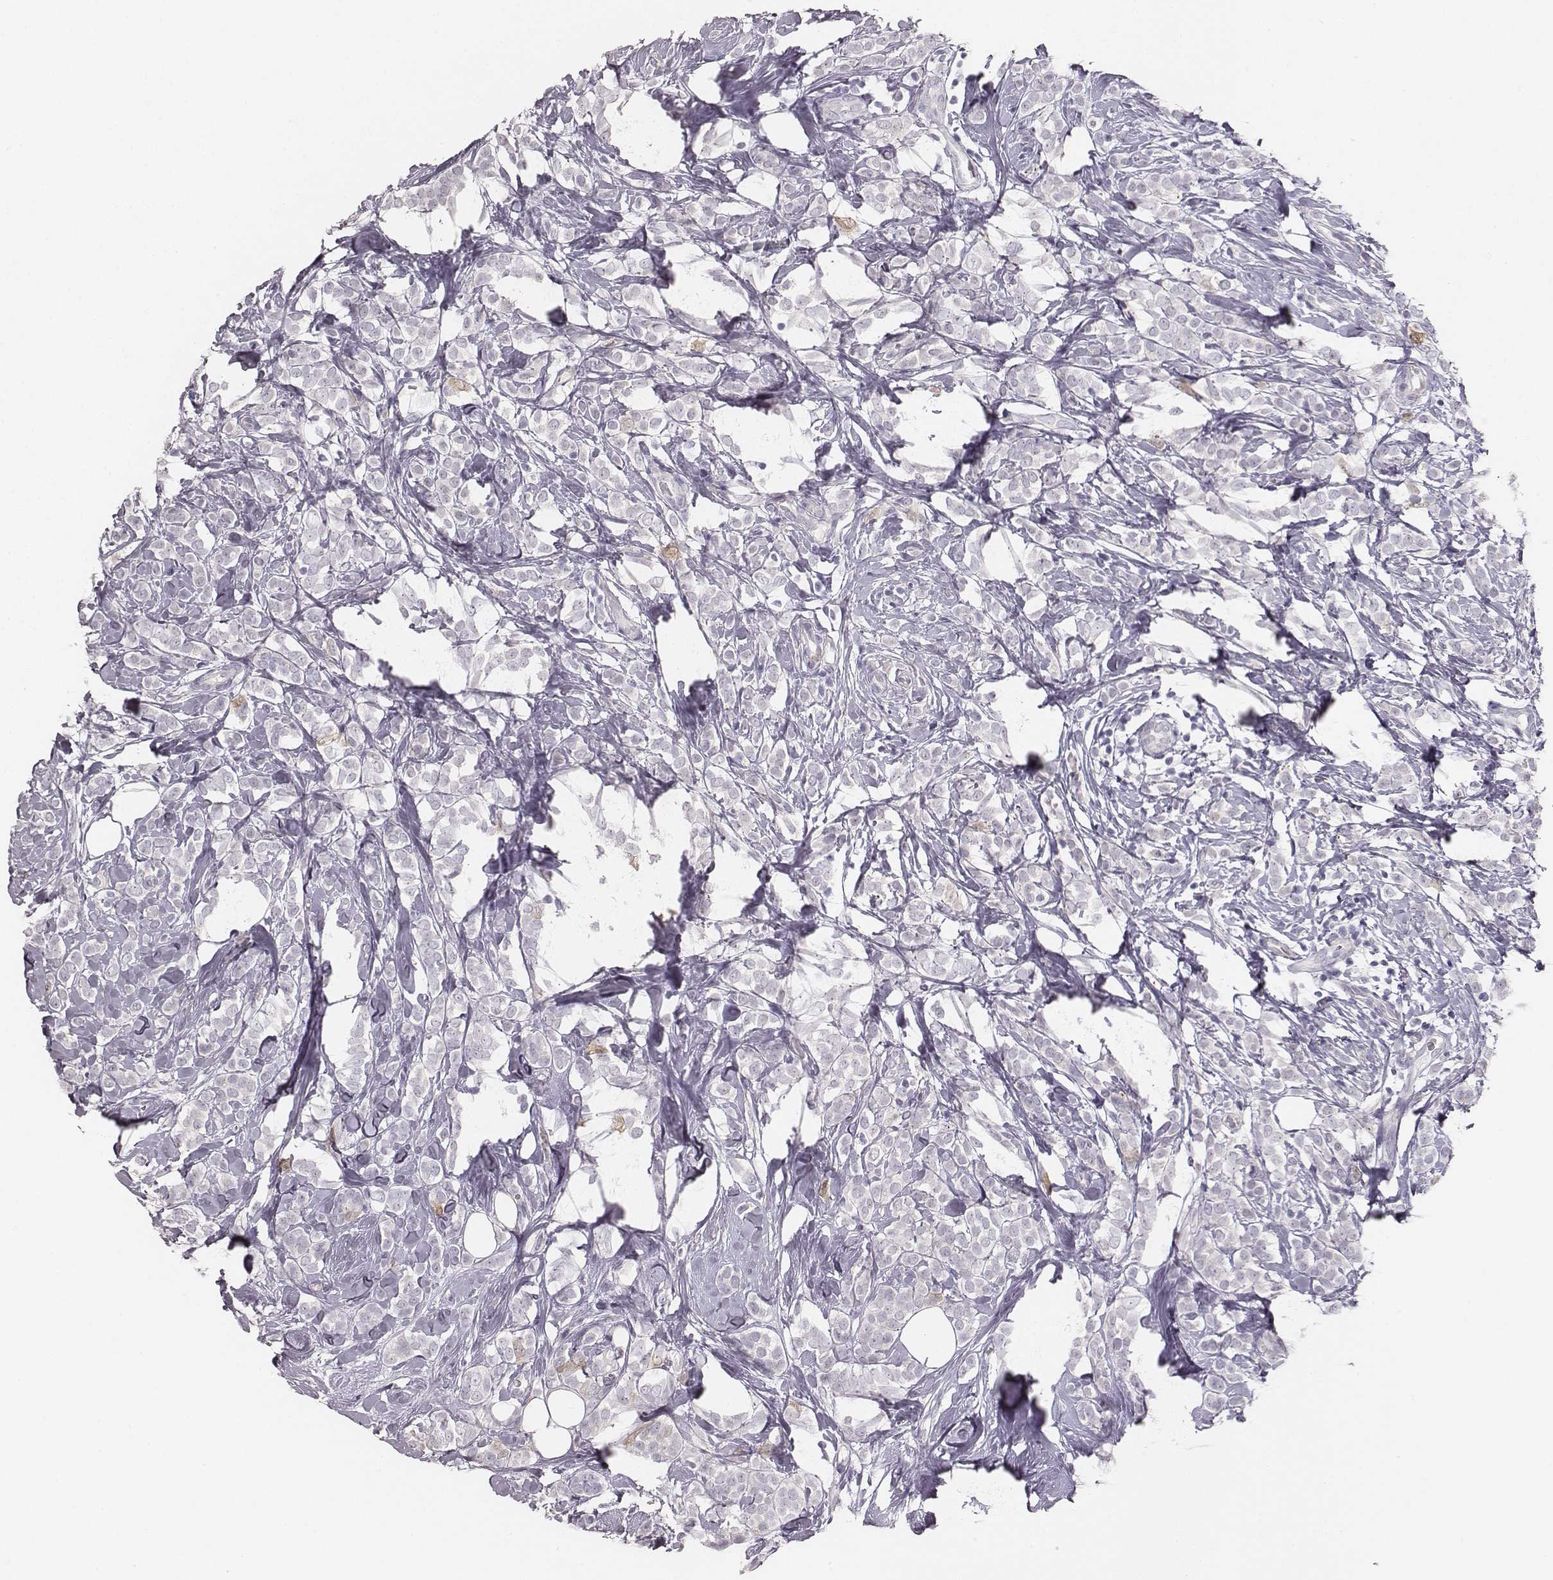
{"staining": {"intensity": "negative", "quantity": "none", "location": "none"}, "tissue": "breast cancer", "cell_type": "Tumor cells", "image_type": "cancer", "snomed": [{"axis": "morphology", "description": "Lobular carcinoma"}, {"axis": "topography", "description": "Breast"}], "caption": "A micrograph of human breast cancer is negative for staining in tumor cells.", "gene": "PBK", "patient": {"sex": "female", "age": 49}}